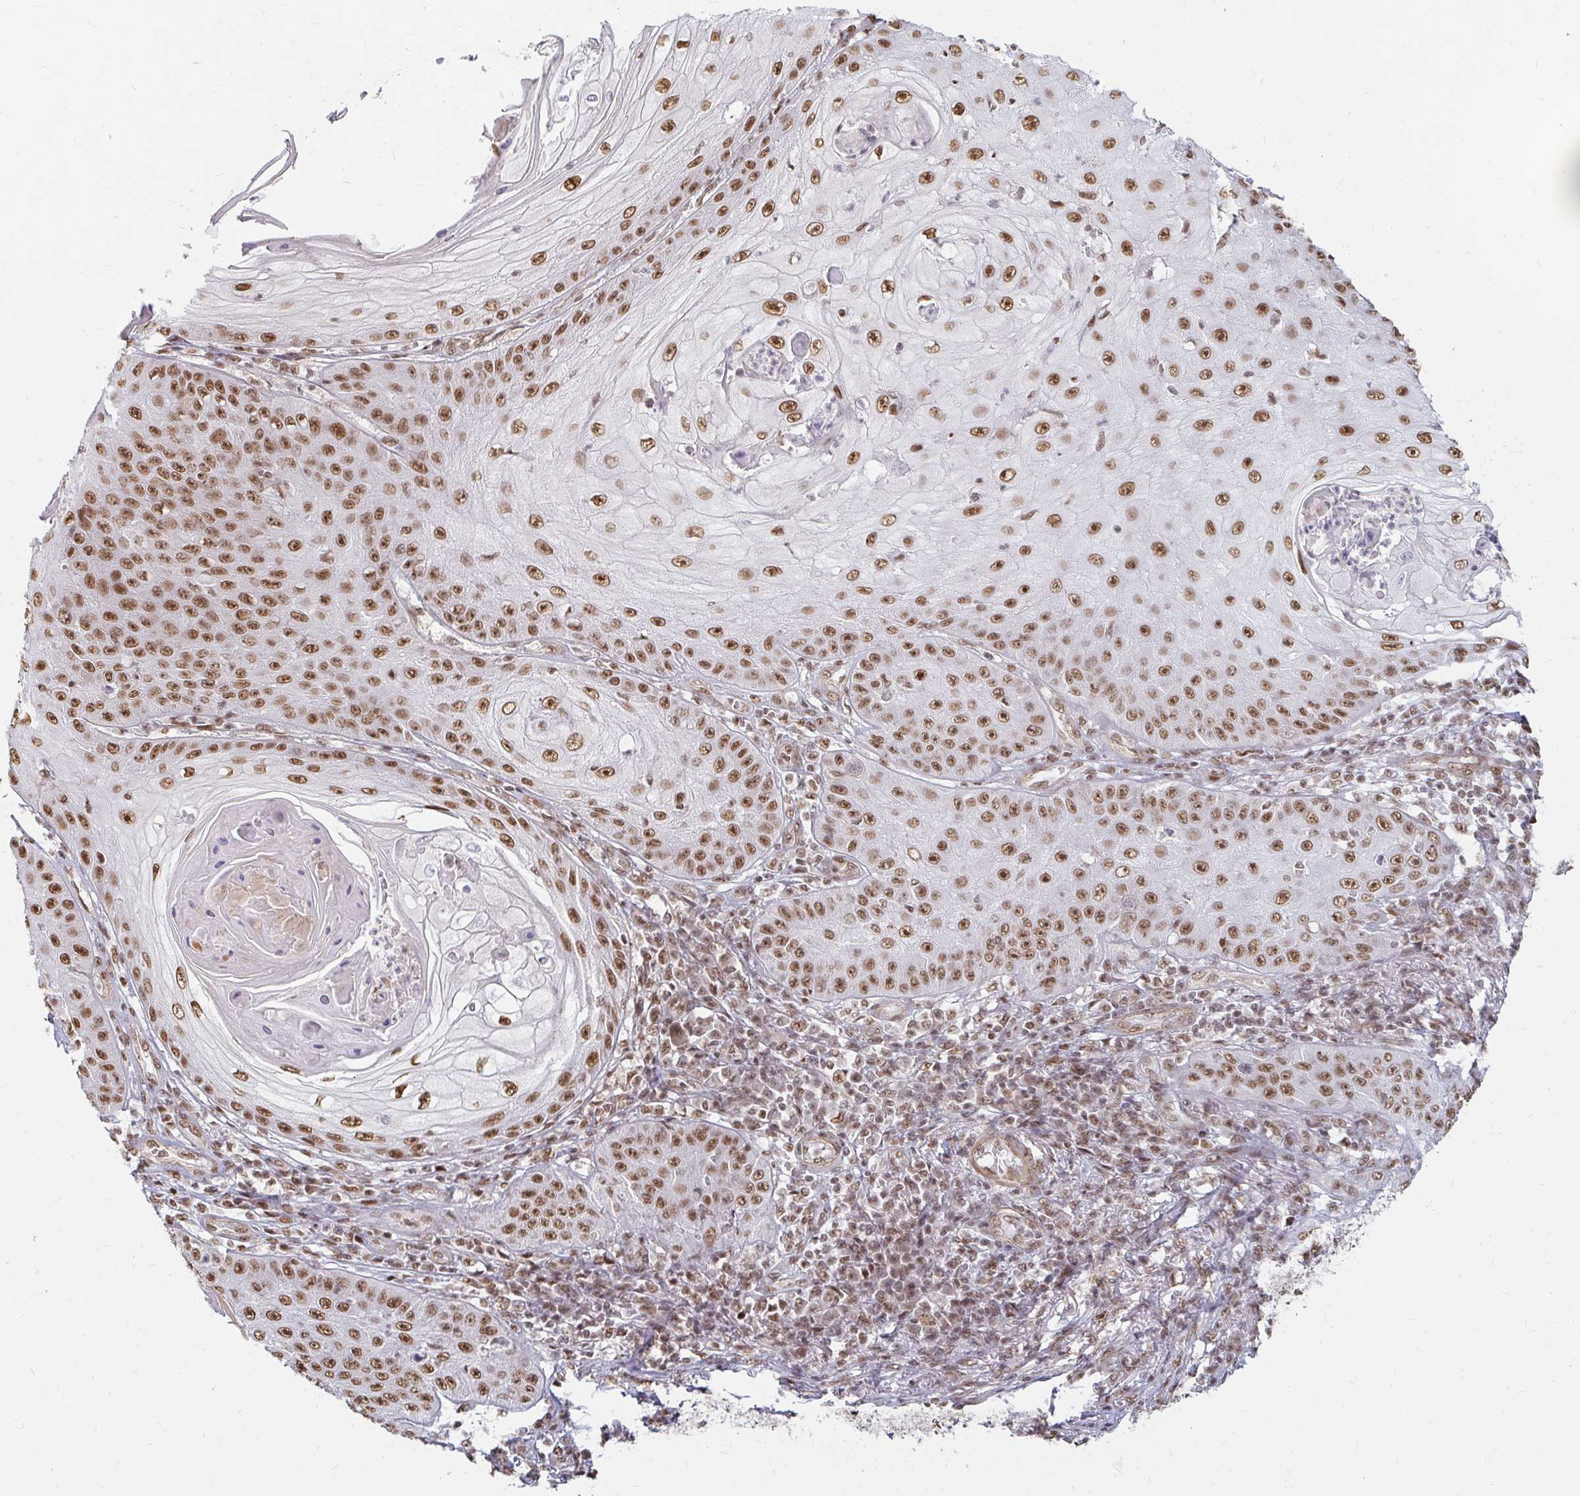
{"staining": {"intensity": "moderate", "quantity": ">75%", "location": "nuclear"}, "tissue": "skin cancer", "cell_type": "Tumor cells", "image_type": "cancer", "snomed": [{"axis": "morphology", "description": "Squamous cell carcinoma, NOS"}, {"axis": "topography", "description": "Skin"}], "caption": "Protein staining shows moderate nuclear expression in about >75% of tumor cells in skin cancer.", "gene": "HNRNPU", "patient": {"sex": "male", "age": 70}}